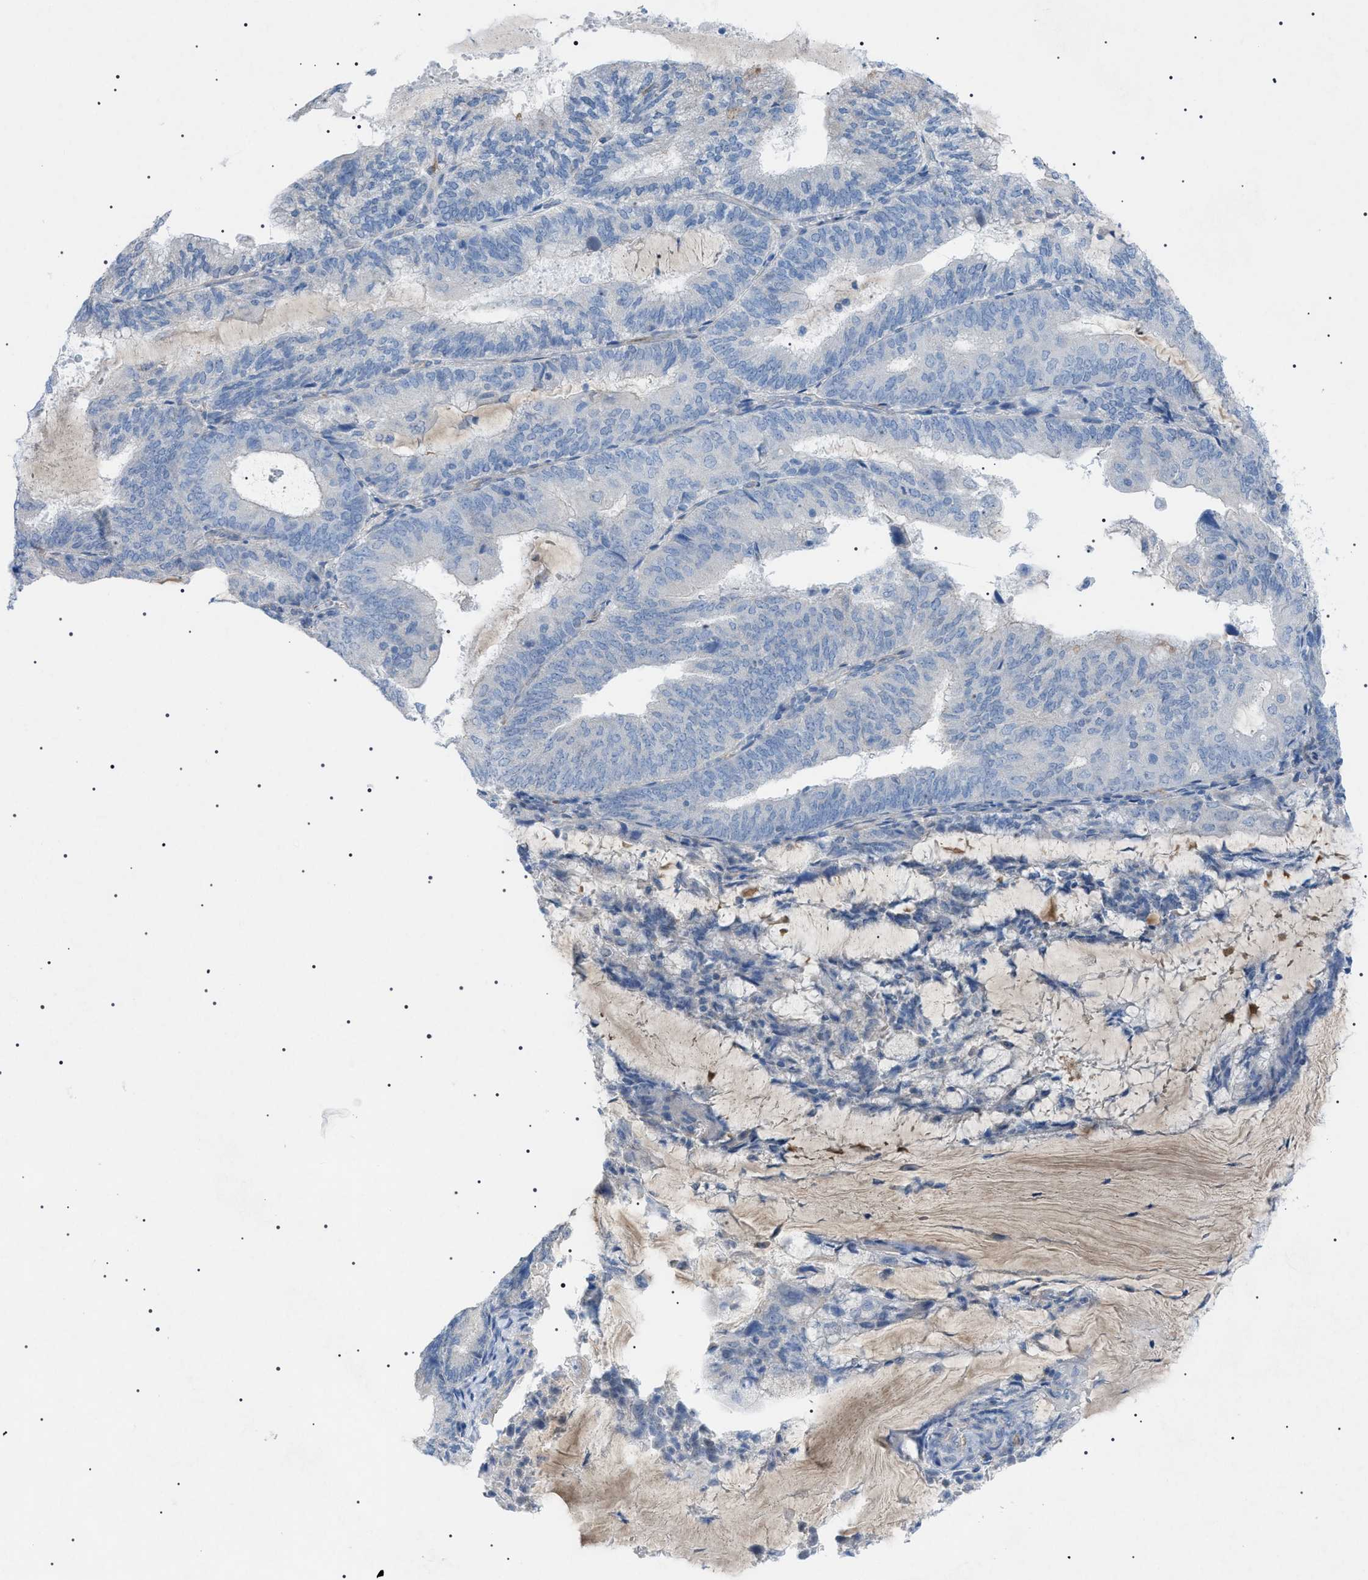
{"staining": {"intensity": "negative", "quantity": "none", "location": "none"}, "tissue": "endometrial cancer", "cell_type": "Tumor cells", "image_type": "cancer", "snomed": [{"axis": "morphology", "description": "Adenocarcinoma, NOS"}, {"axis": "topography", "description": "Endometrium"}], "caption": "There is no significant expression in tumor cells of endometrial cancer (adenocarcinoma).", "gene": "ADAMTS1", "patient": {"sex": "female", "age": 81}}